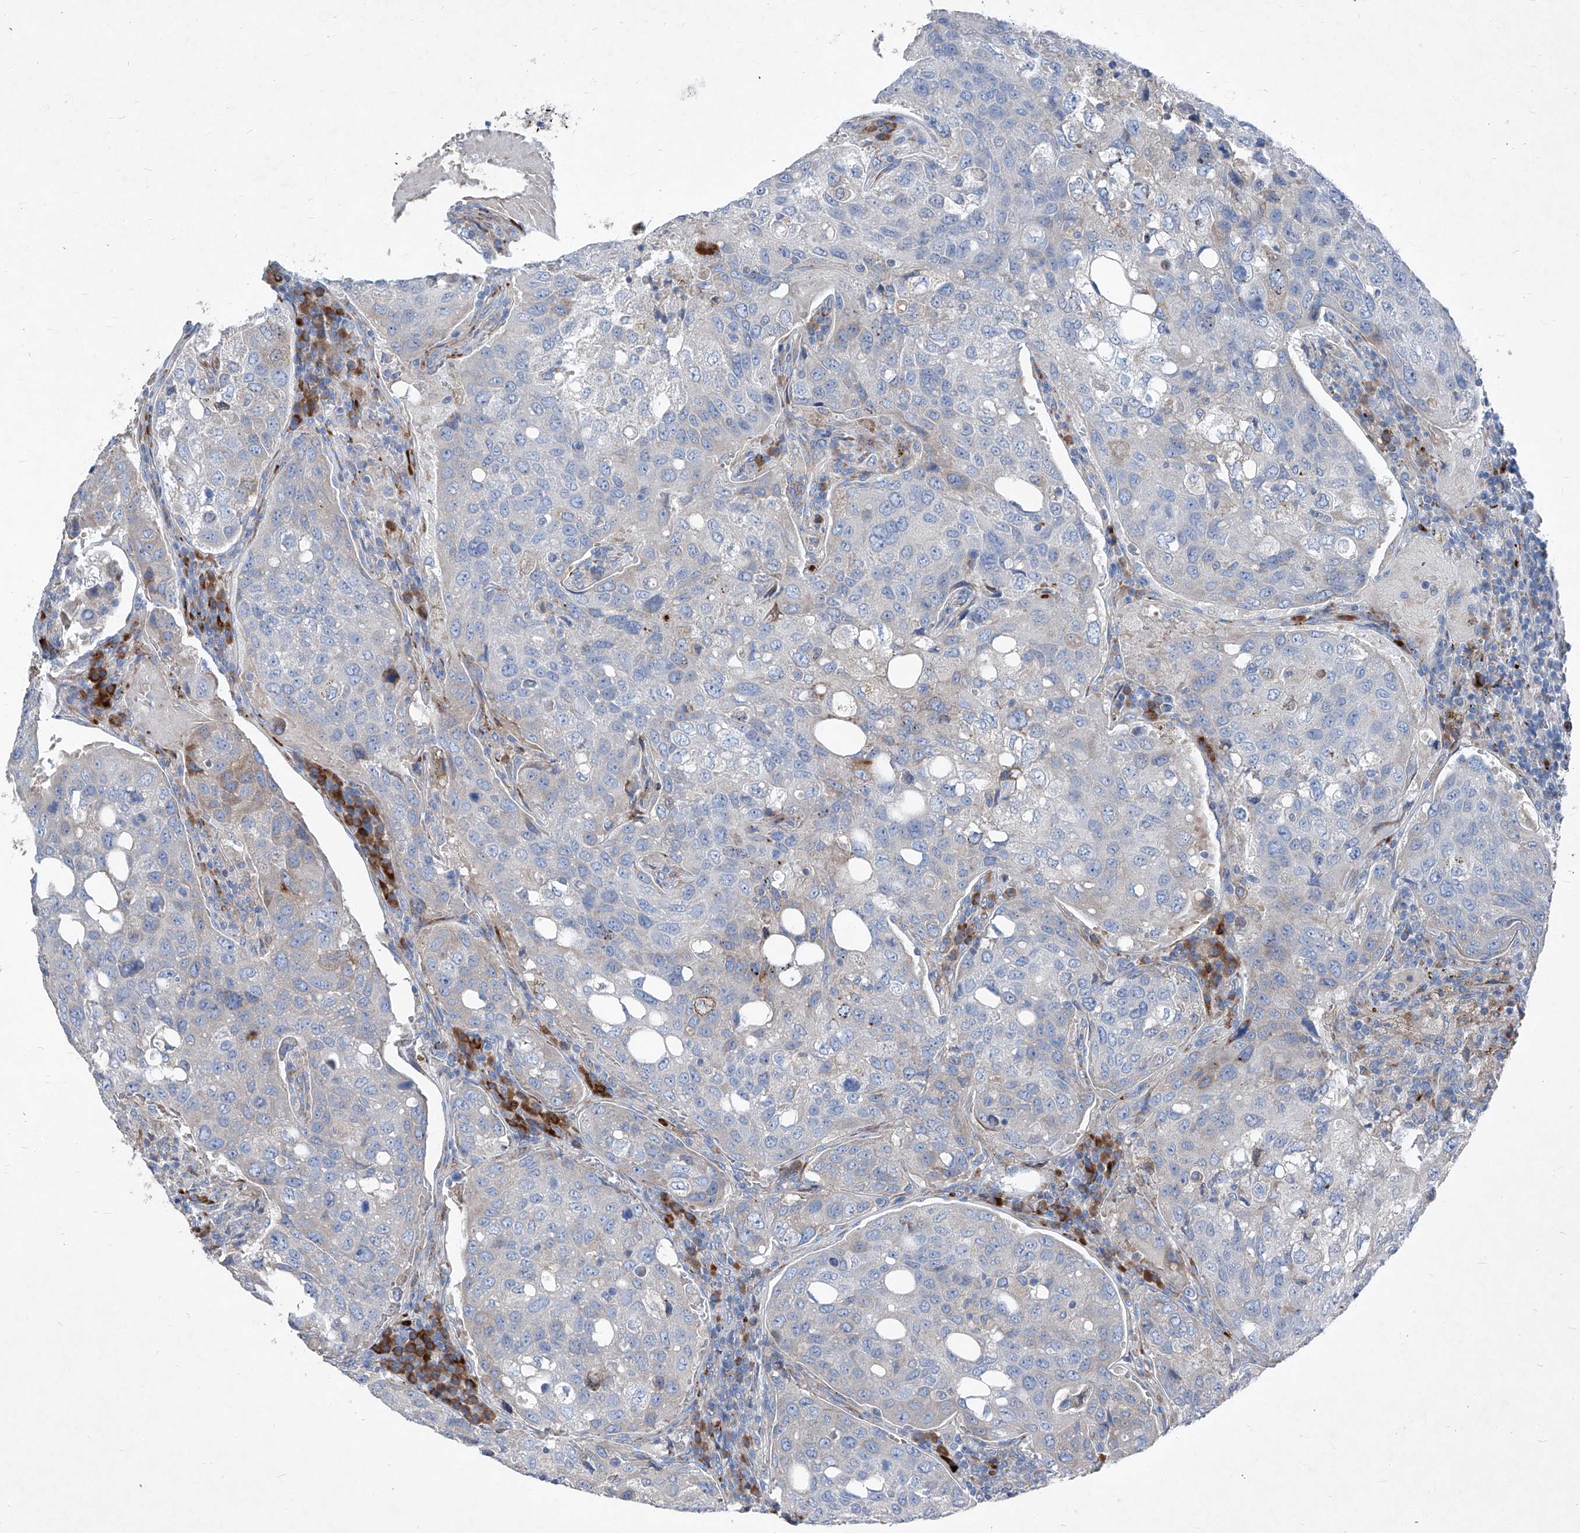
{"staining": {"intensity": "negative", "quantity": "none", "location": "none"}, "tissue": "urothelial cancer", "cell_type": "Tumor cells", "image_type": "cancer", "snomed": [{"axis": "morphology", "description": "Urothelial carcinoma, High grade"}, {"axis": "topography", "description": "Lymph node"}, {"axis": "topography", "description": "Urinary bladder"}], "caption": "Immunohistochemistry (IHC) of urothelial cancer exhibits no staining in tumor cells. (DAB immunohistochemistry (IHC) with hematoxylin counter stain).", "gene": "IFI27", "patient": {"sex": "male", "age": 51}}